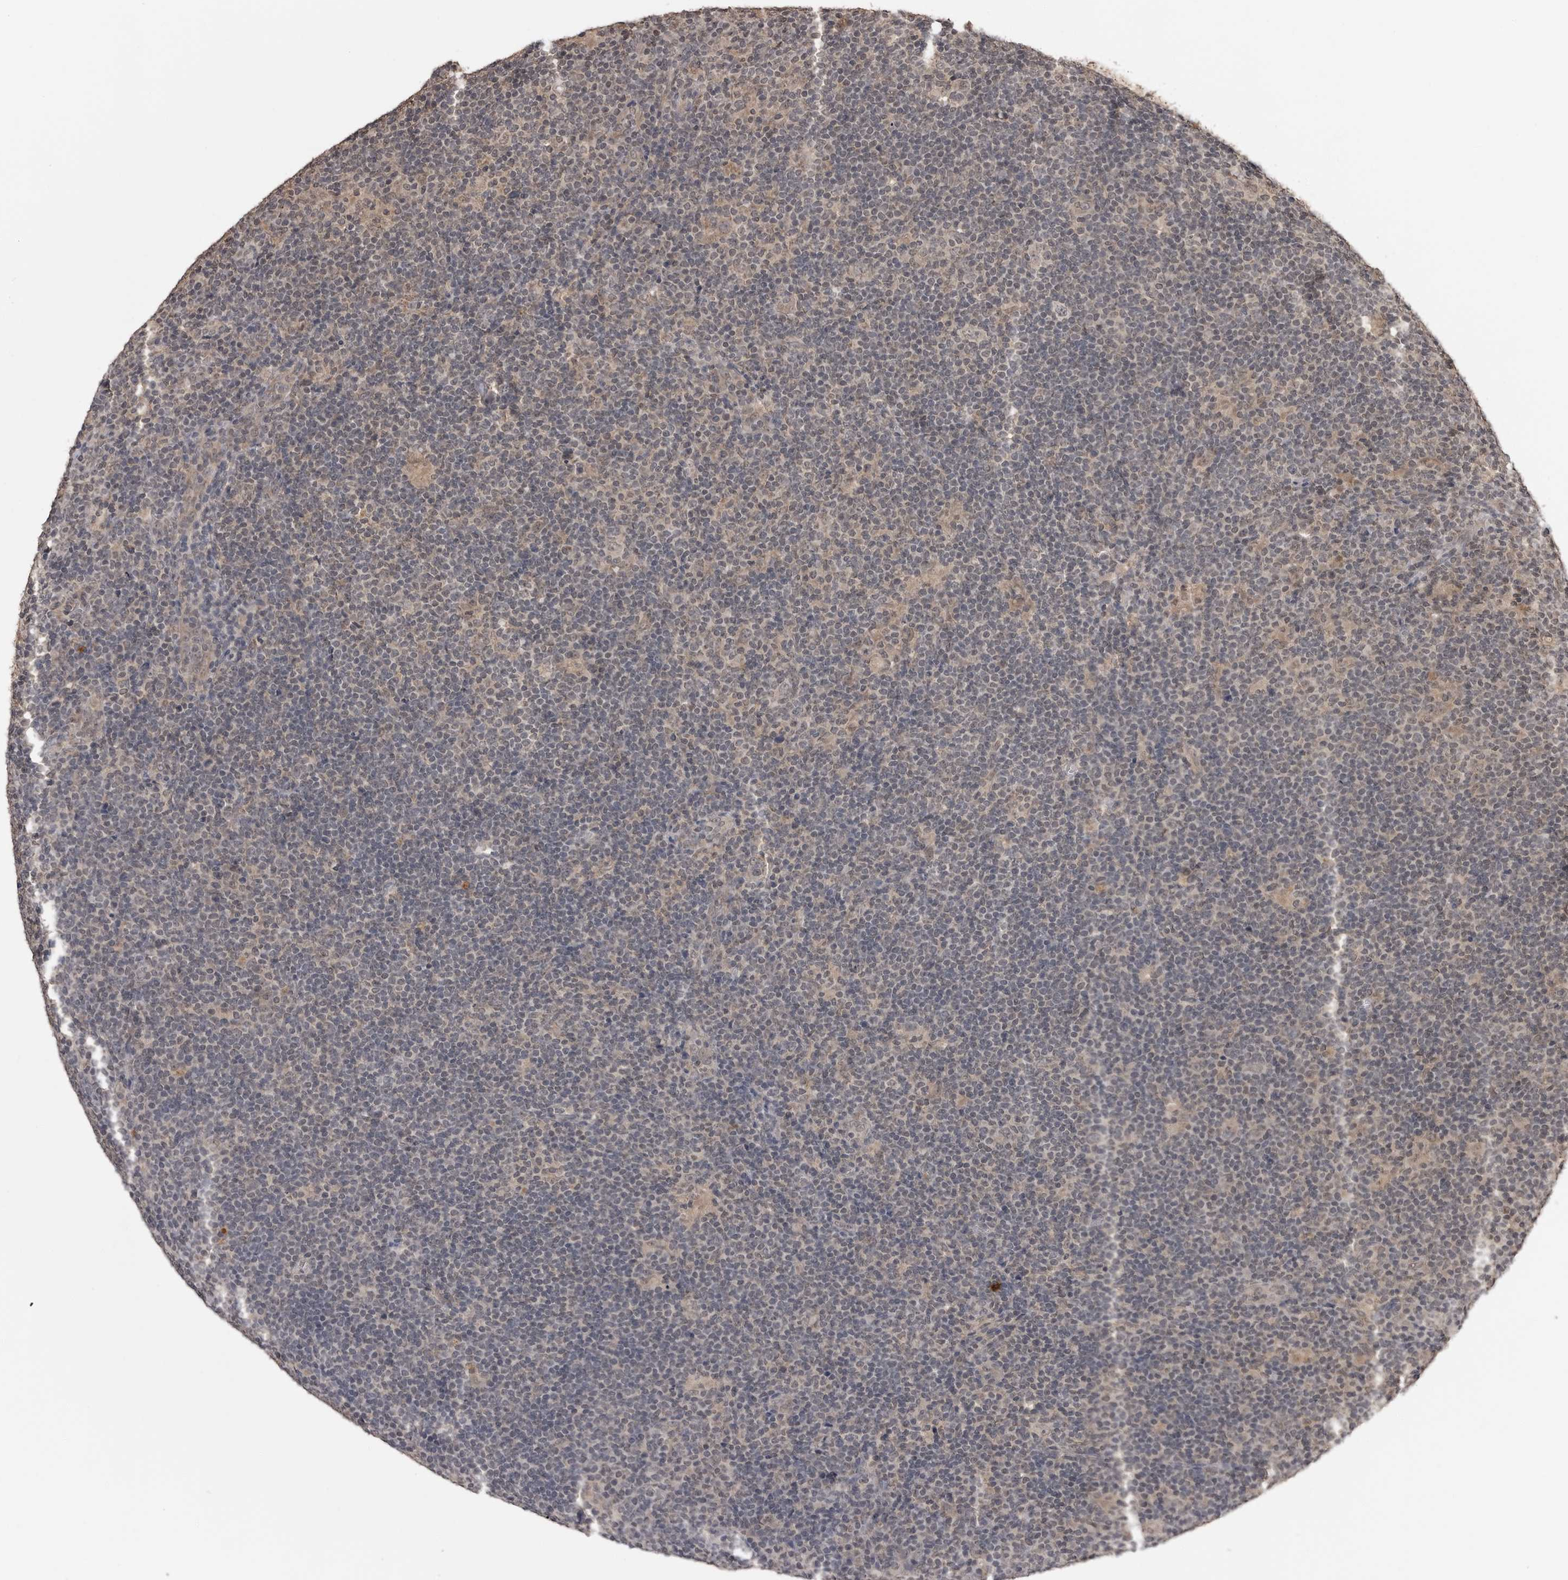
{"staining": {"intensity": "negative", "quantity": "none", "location": "none"}, "tissue": "lymphoma", "cell_type": "Tumor cells", "image_type": "cancer", "snomed": [{"axis": "morphology", "description": "Hodgkin's disease, NOS"}, {"axis": "topography", "description": "Lymph node"}], "caption": "The immunohistochemistry histopathology image has no significant staining in tumor cells of Hodgkin's disease tissue.", "gene": "IL24", "patient": {"sex": "female", "age": 57}}